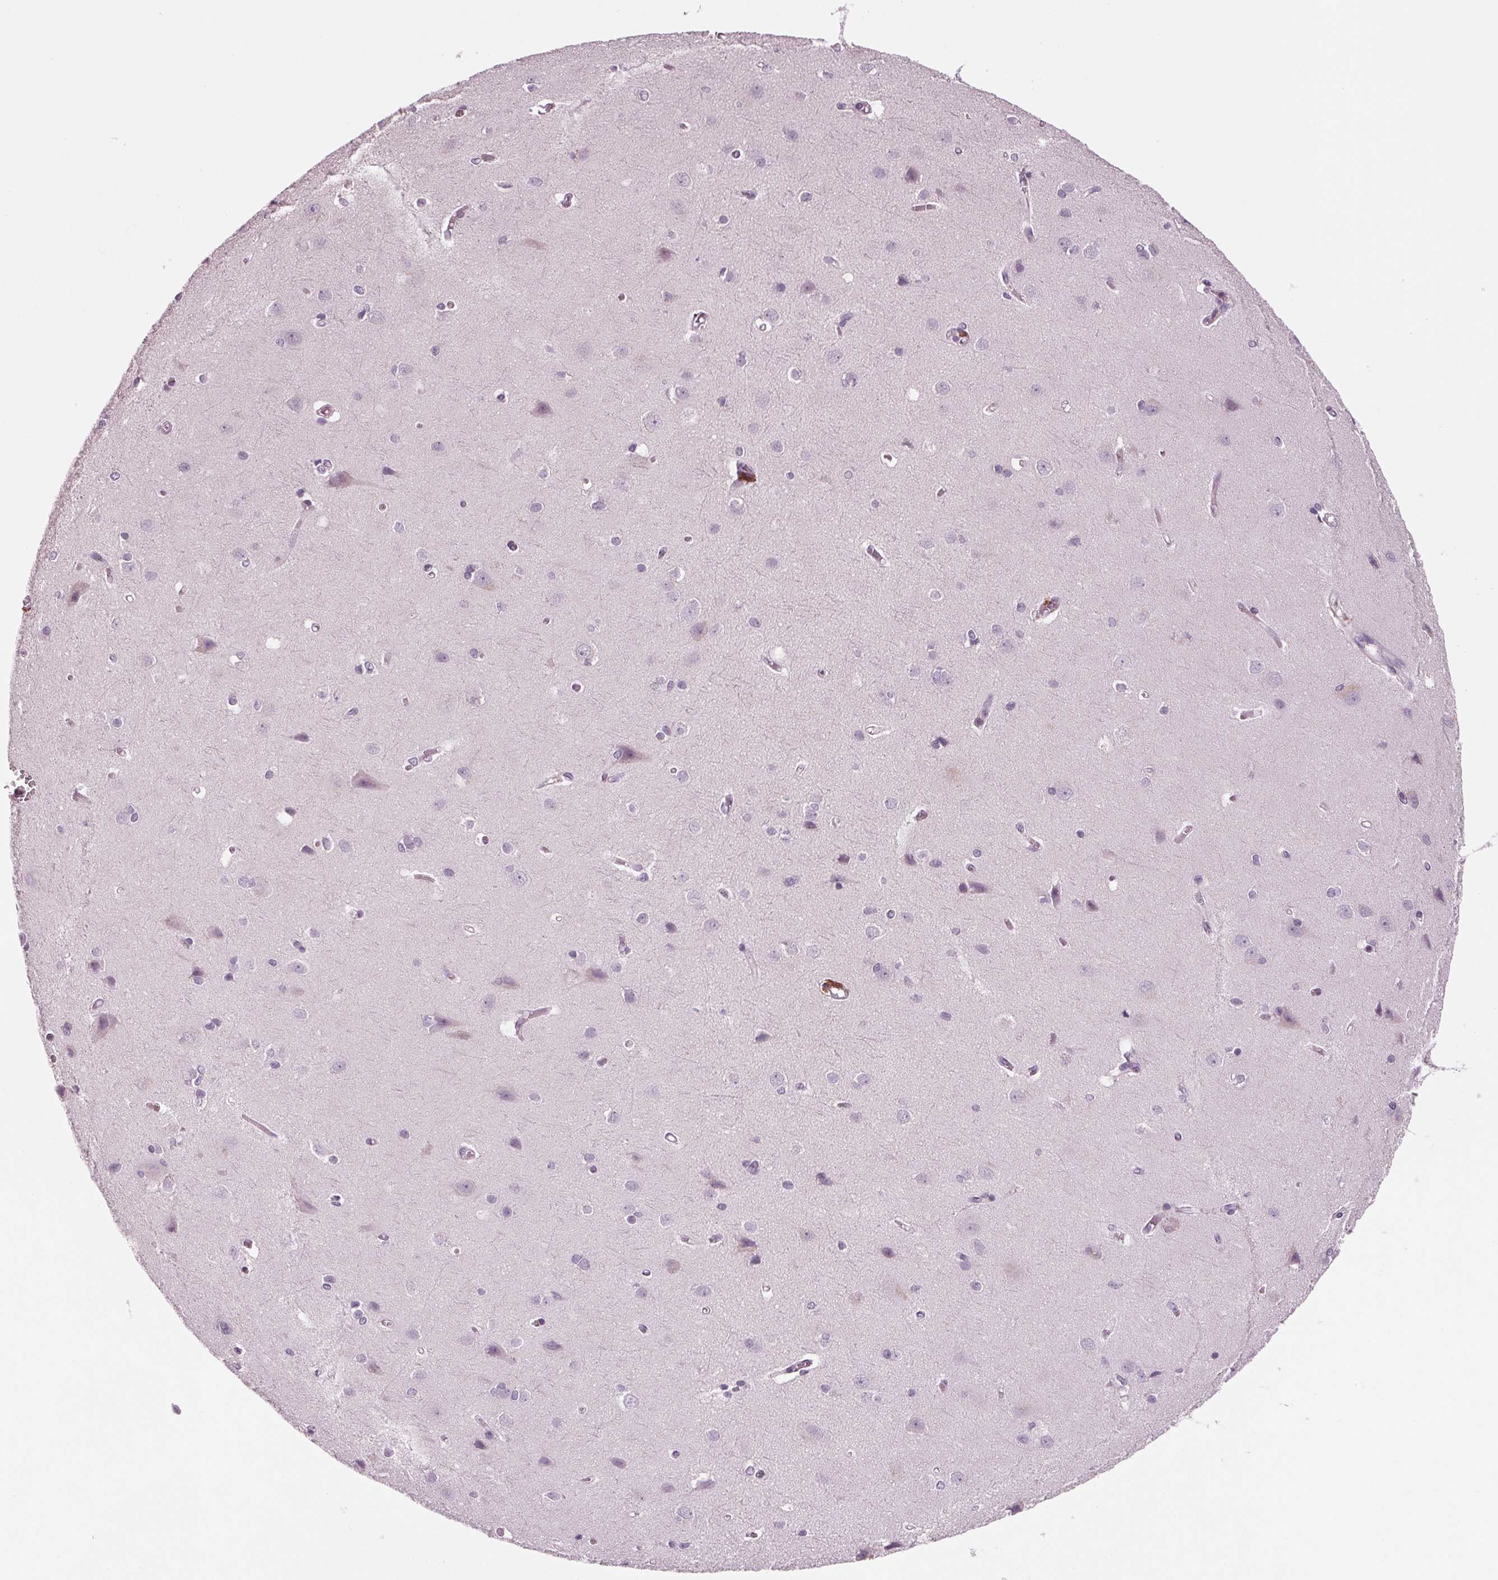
{"staining": {"intensity": "negative", "quantity": "none", "location": "none"}, "tissue": "cerebral cortex", "cell_type": "Endothelial cells", "image_type": "normal", "snomed": [{"axis": "morphology", "description": "Normal tissue, NOS"}, {"axis": "topography", "description": "Cerebral cortex"}], "caption": "A micrograph of cerebral cortex stained for a protein displays no brown staining in endothelial cells. Nuclei are stained in blue.", "gene": "BHLHE22", "patient": {"sex": "male", "age": 37}}